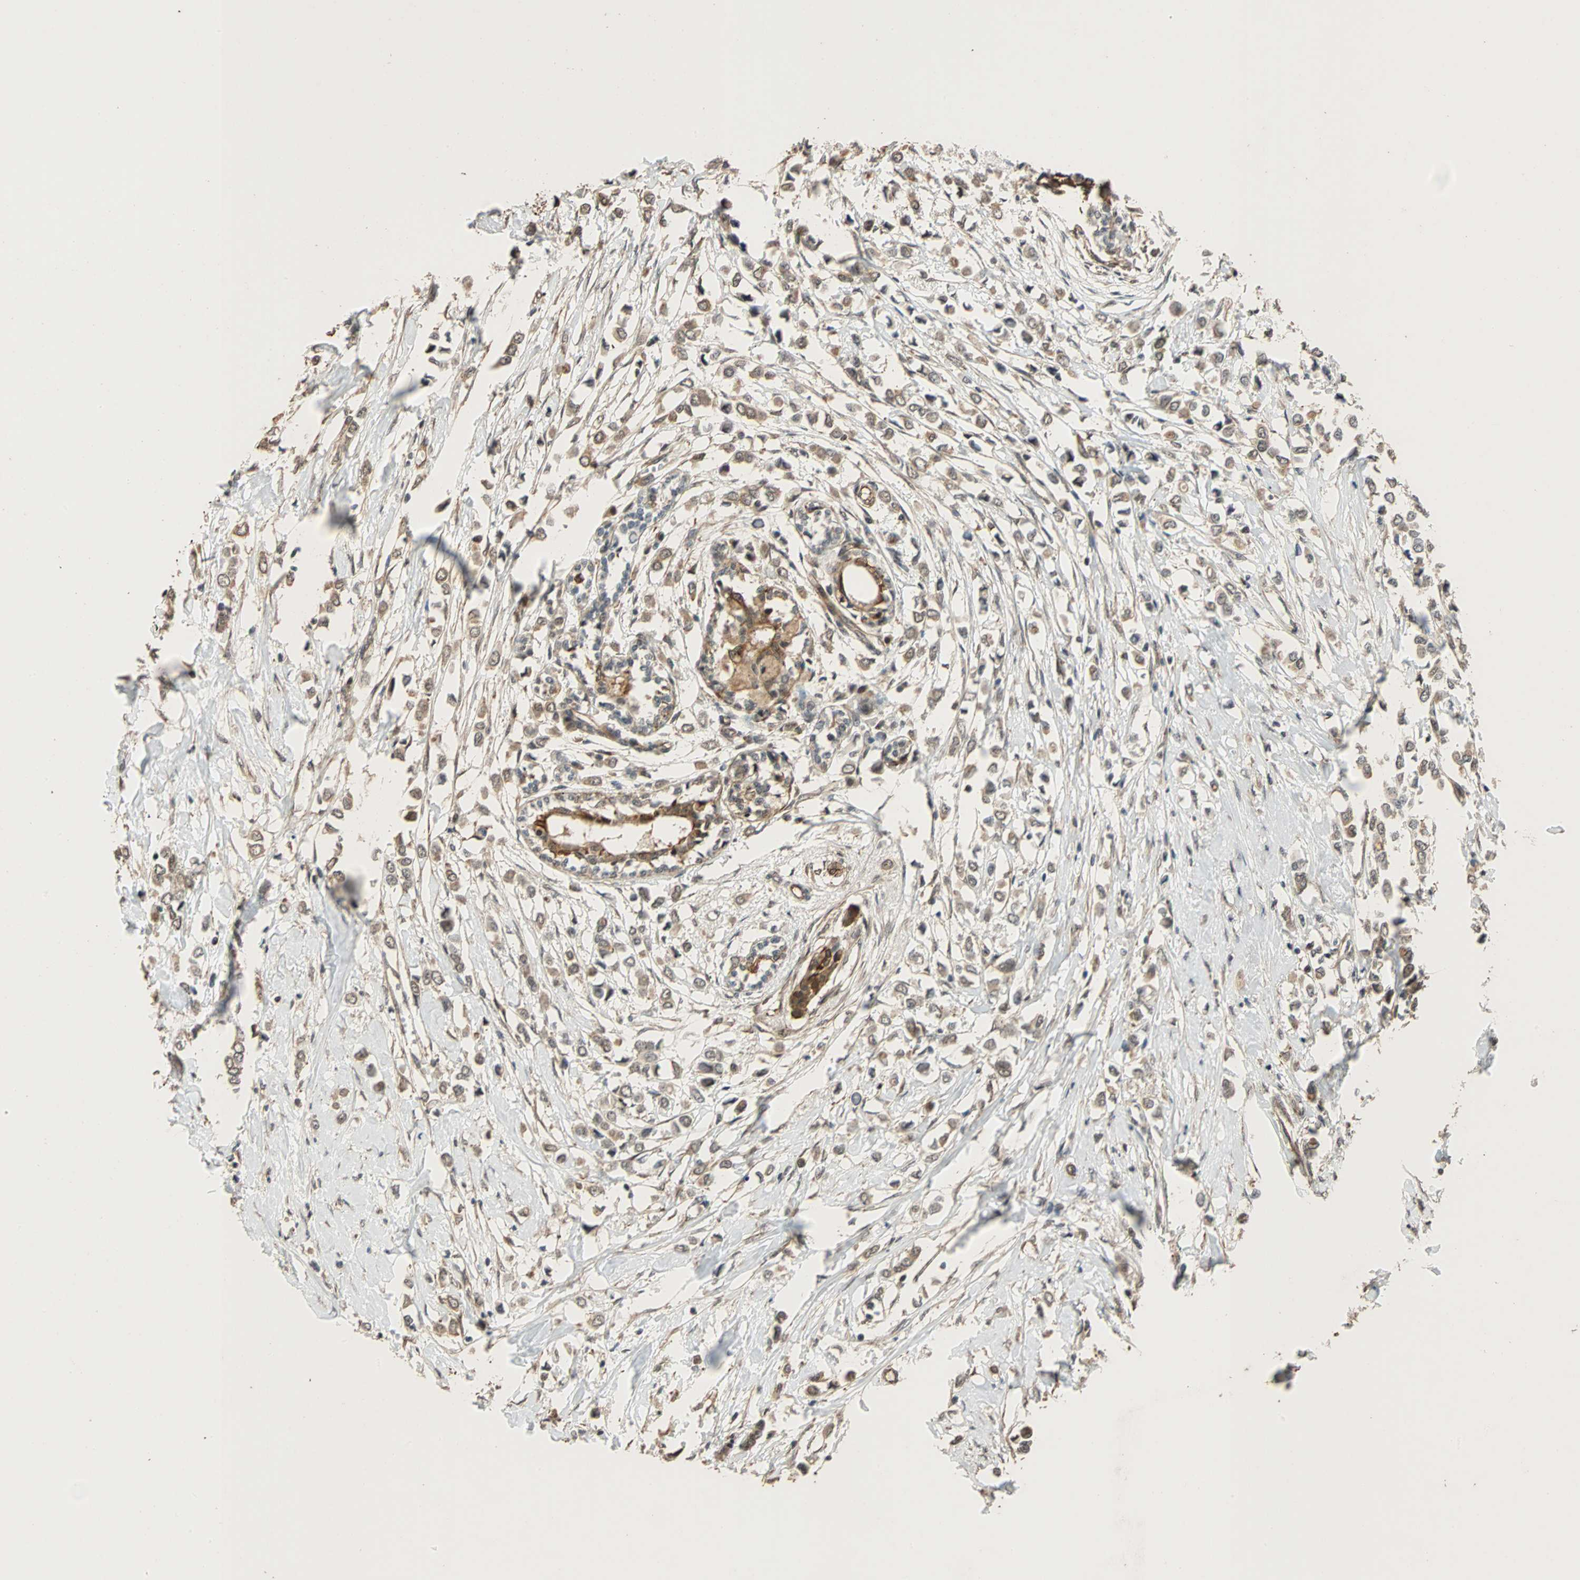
{"staining": {"intensity": "moderate", "quantity": ">75%", "location": "cytoplasmic/membranous,nuclear"}, "tissue": "breast cancer", "cell_type": "Tumor cells", "image_type": "cancer", "snomed": [{"axis": "morphology", "description": "Lobular carcinoma"}, {"axis": "topography", "description": "Breast"}], "caption": "Protein positivity by IHC reveals moderate cytoplasmic/membranous and nuclear expression in approximately >75% of tumor cells in breast cancer.", "gene": "CDC5L", "patient": {"sex": "female", "age": 51}}